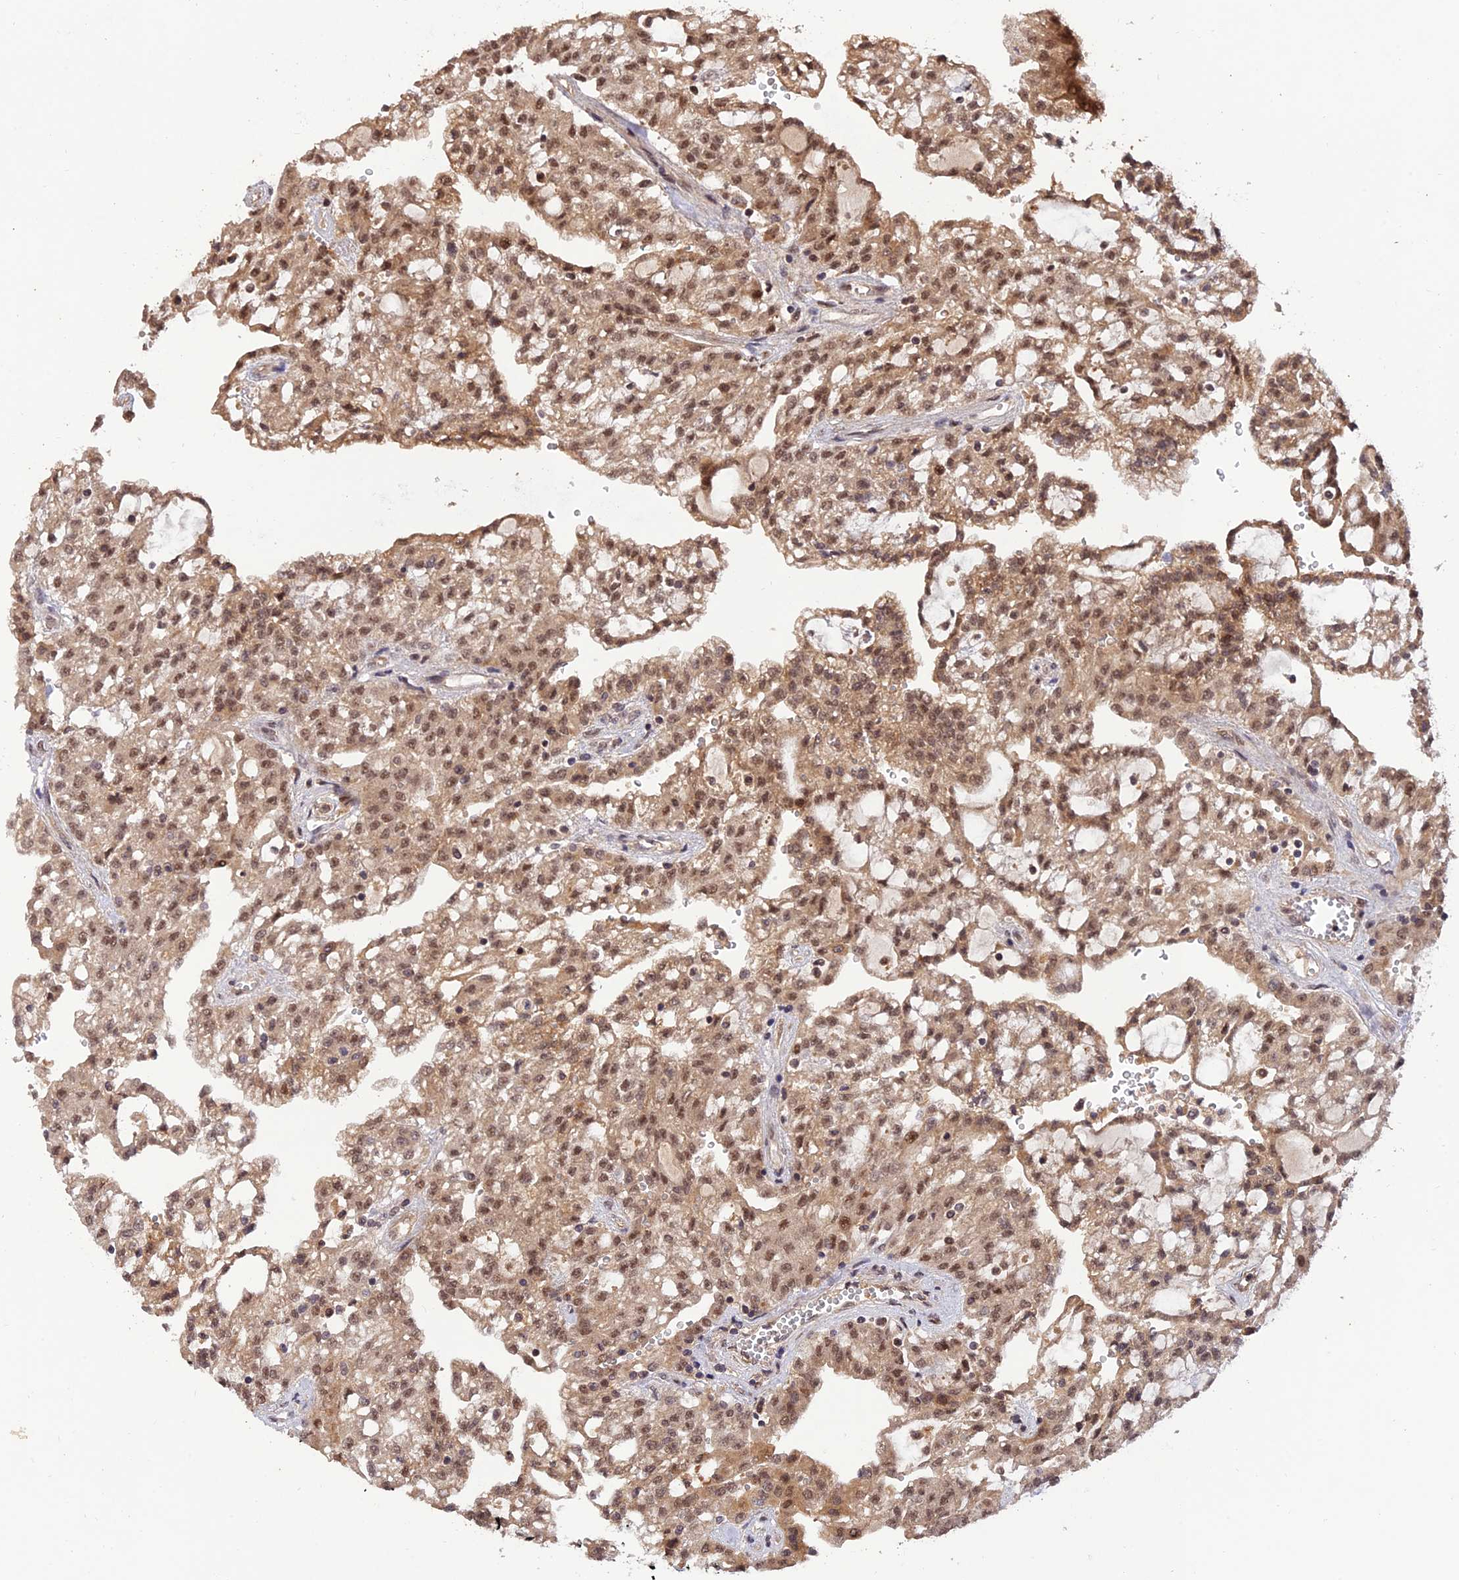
{"staining": {"intensity": "moderate", "quantity": ">75%", "location": "cytoplasmic/membranous,nuclear"}, "tissue": "renal cancer", "cell_type": "Tumor cells", "image_type": "cancer", "snomed": [{"axis": "morphology", "description": "Adenocarcinoma, NOS"}, {"axis": "topography", "description": "Kidney"}], "caption": "Immunohistochemistry staining of renal cancer (adenocarcinoma), which demonstrates medium levels of moderate cytoplasmic/membranous and nuclear staining in approximately >75% of tumor cells indicating moderate cytoplasmic/membranous and nuclear protein positivity. The staining was performed using DAB (brown) for protein detection and nuclei were counterstained in hematoxylin (blue).", "gene": "REV1", "patient": {"sex": "male", "age": 63}}